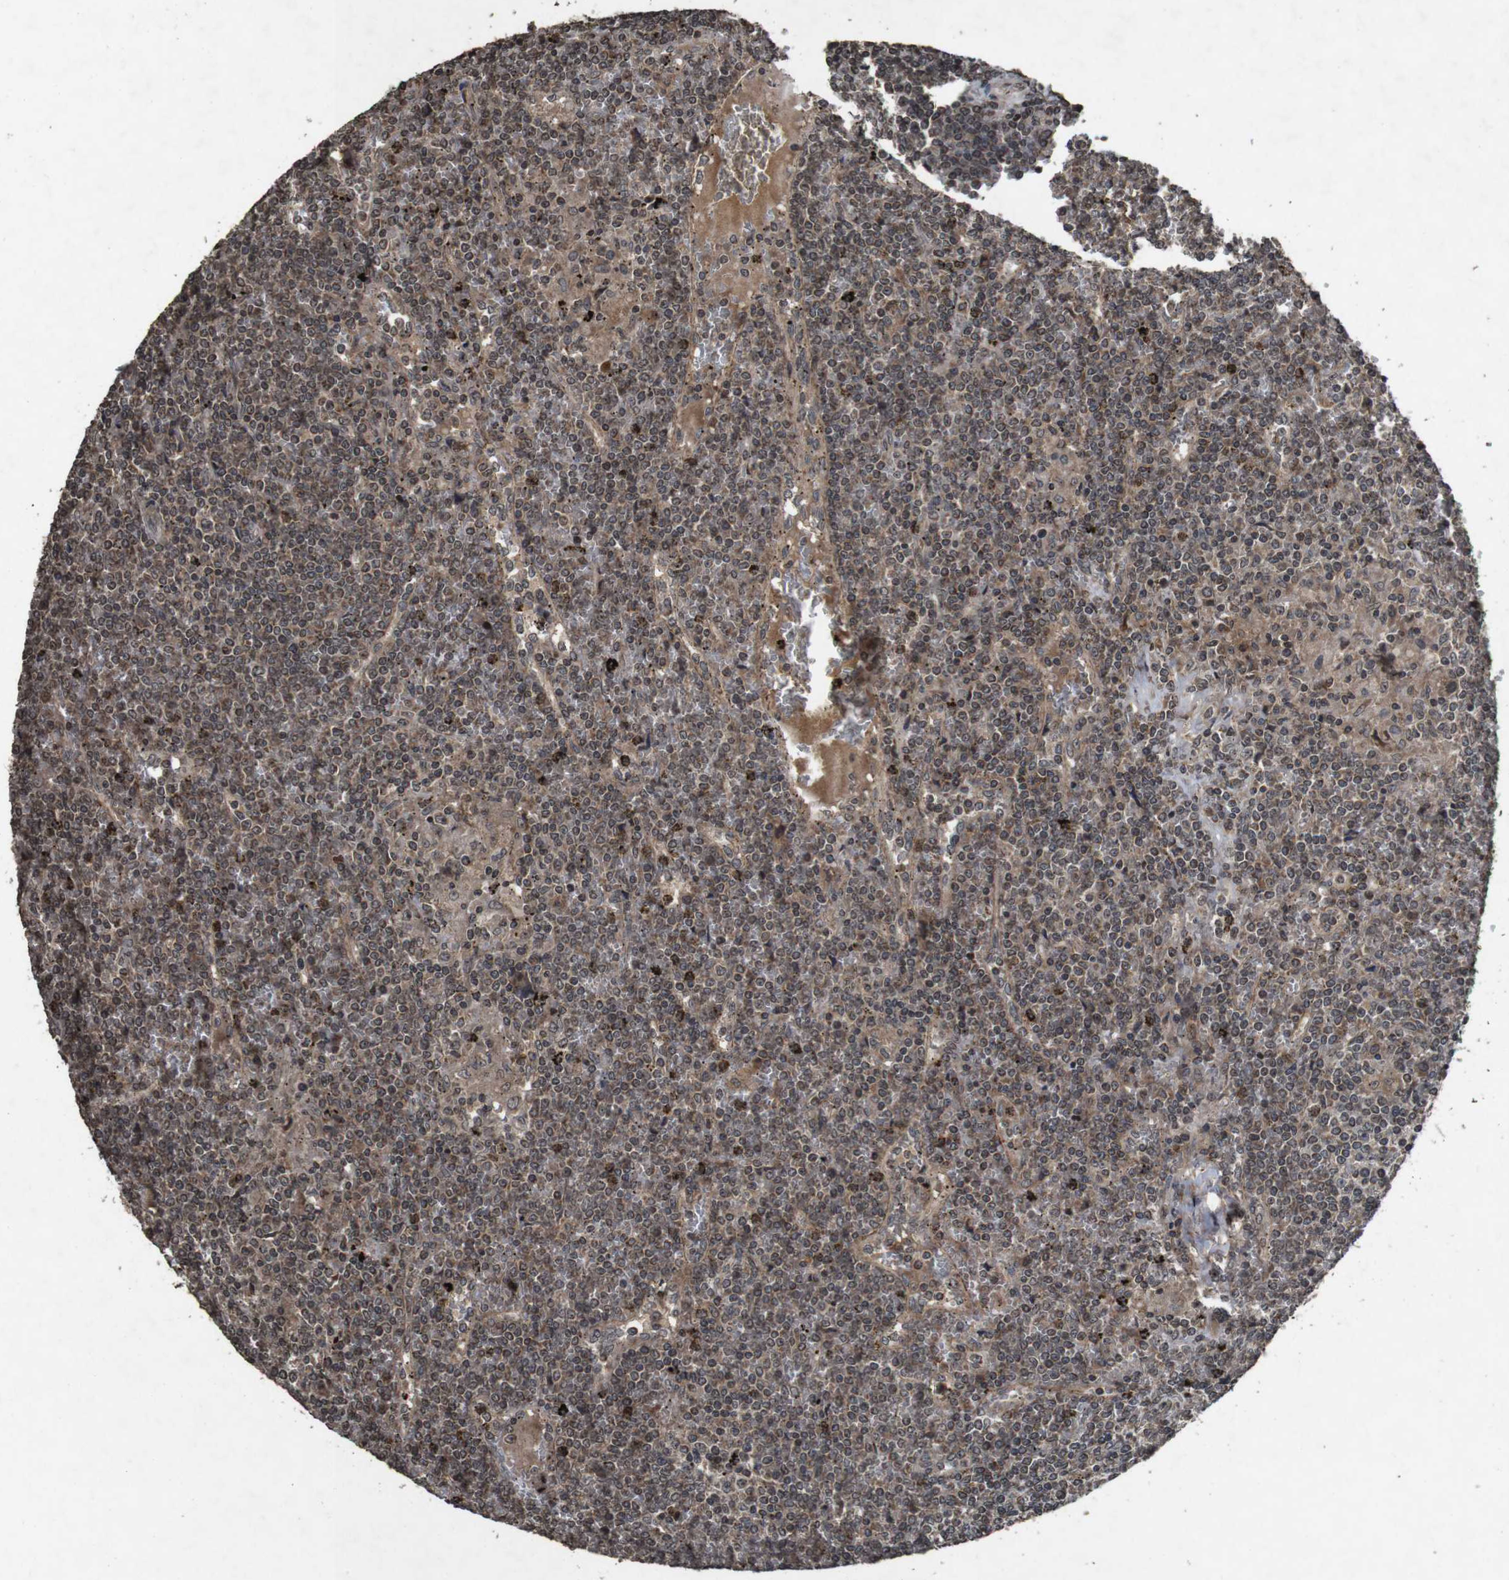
{"staining": {"intensity": "weak", "quantity": "<25%", "location": "cytoplasmic/membranous,nuclear"}, "tissue": "lymphoma", "cell_type": "Tumor cells", "image_type": "cancer", "snomed": [{"axis": "morphology", "description": "Malignant lymphoma, non-Hodgkin's type, Low grade"}, {"axis": "topography", "description": "Spleen"}], "caption": "There is no significant staining in tumor cells of lymphoma.", "gene": "SORL1", "patient": {"sex": "female", "age": 19}}